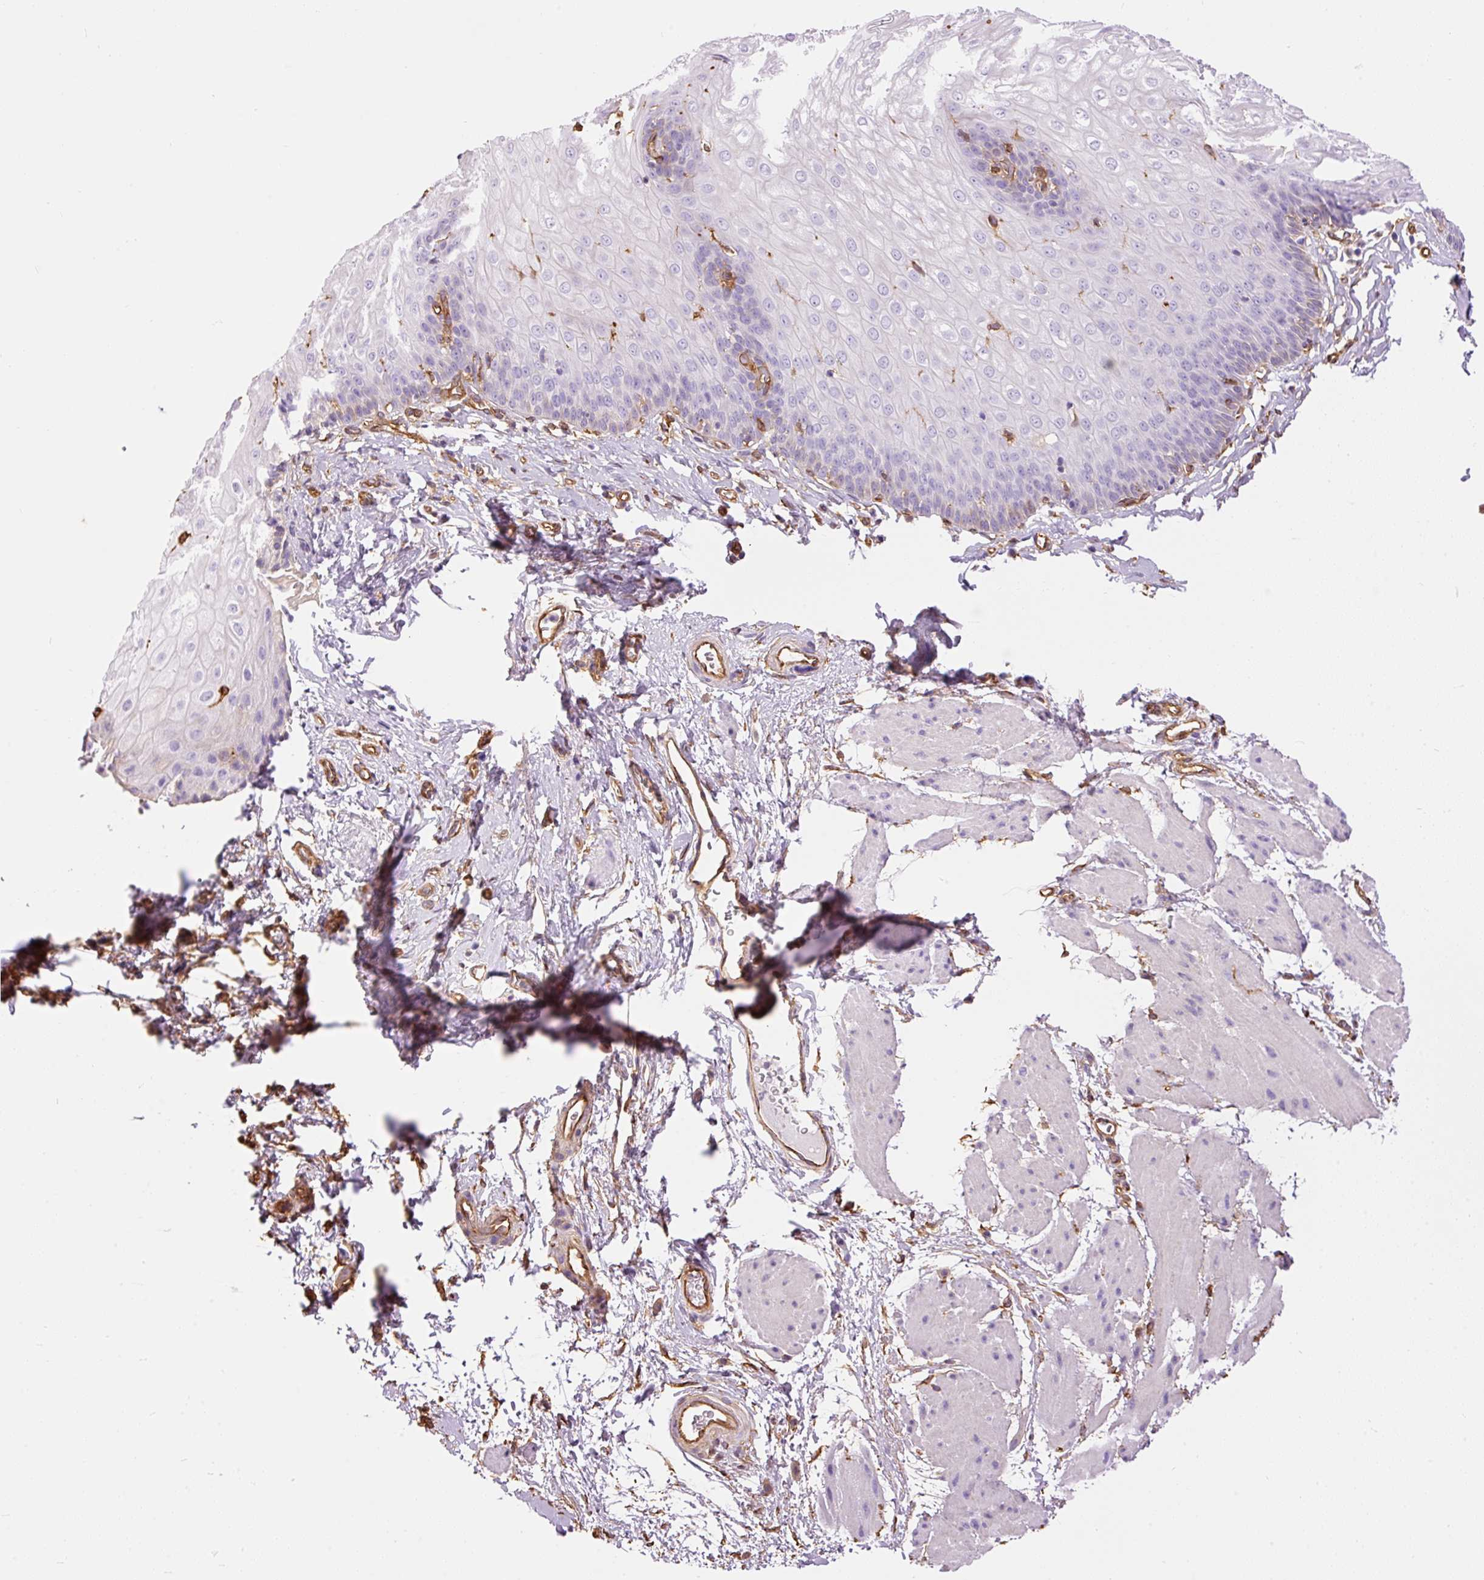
{"staining": {"intensity": "negative", "quantity": "none", "location": "none"}, "tissue": "esophagus", "cell_type": "Squamous epithelial cells", "image_type": "normal", "snomed": [{"axis": "morphology", "description": "Normal tissue, NOS"}, {"axis": "topography", "description": "Esophagus"}], "caption": "A high-resolution histopathology image shows IHC staining of unremarkable esophagus, which displays no significant positivity in squamous epithelial cells.", "gene": "ENSG00000249624", "patient": {"sex": "male", "age": 70}}